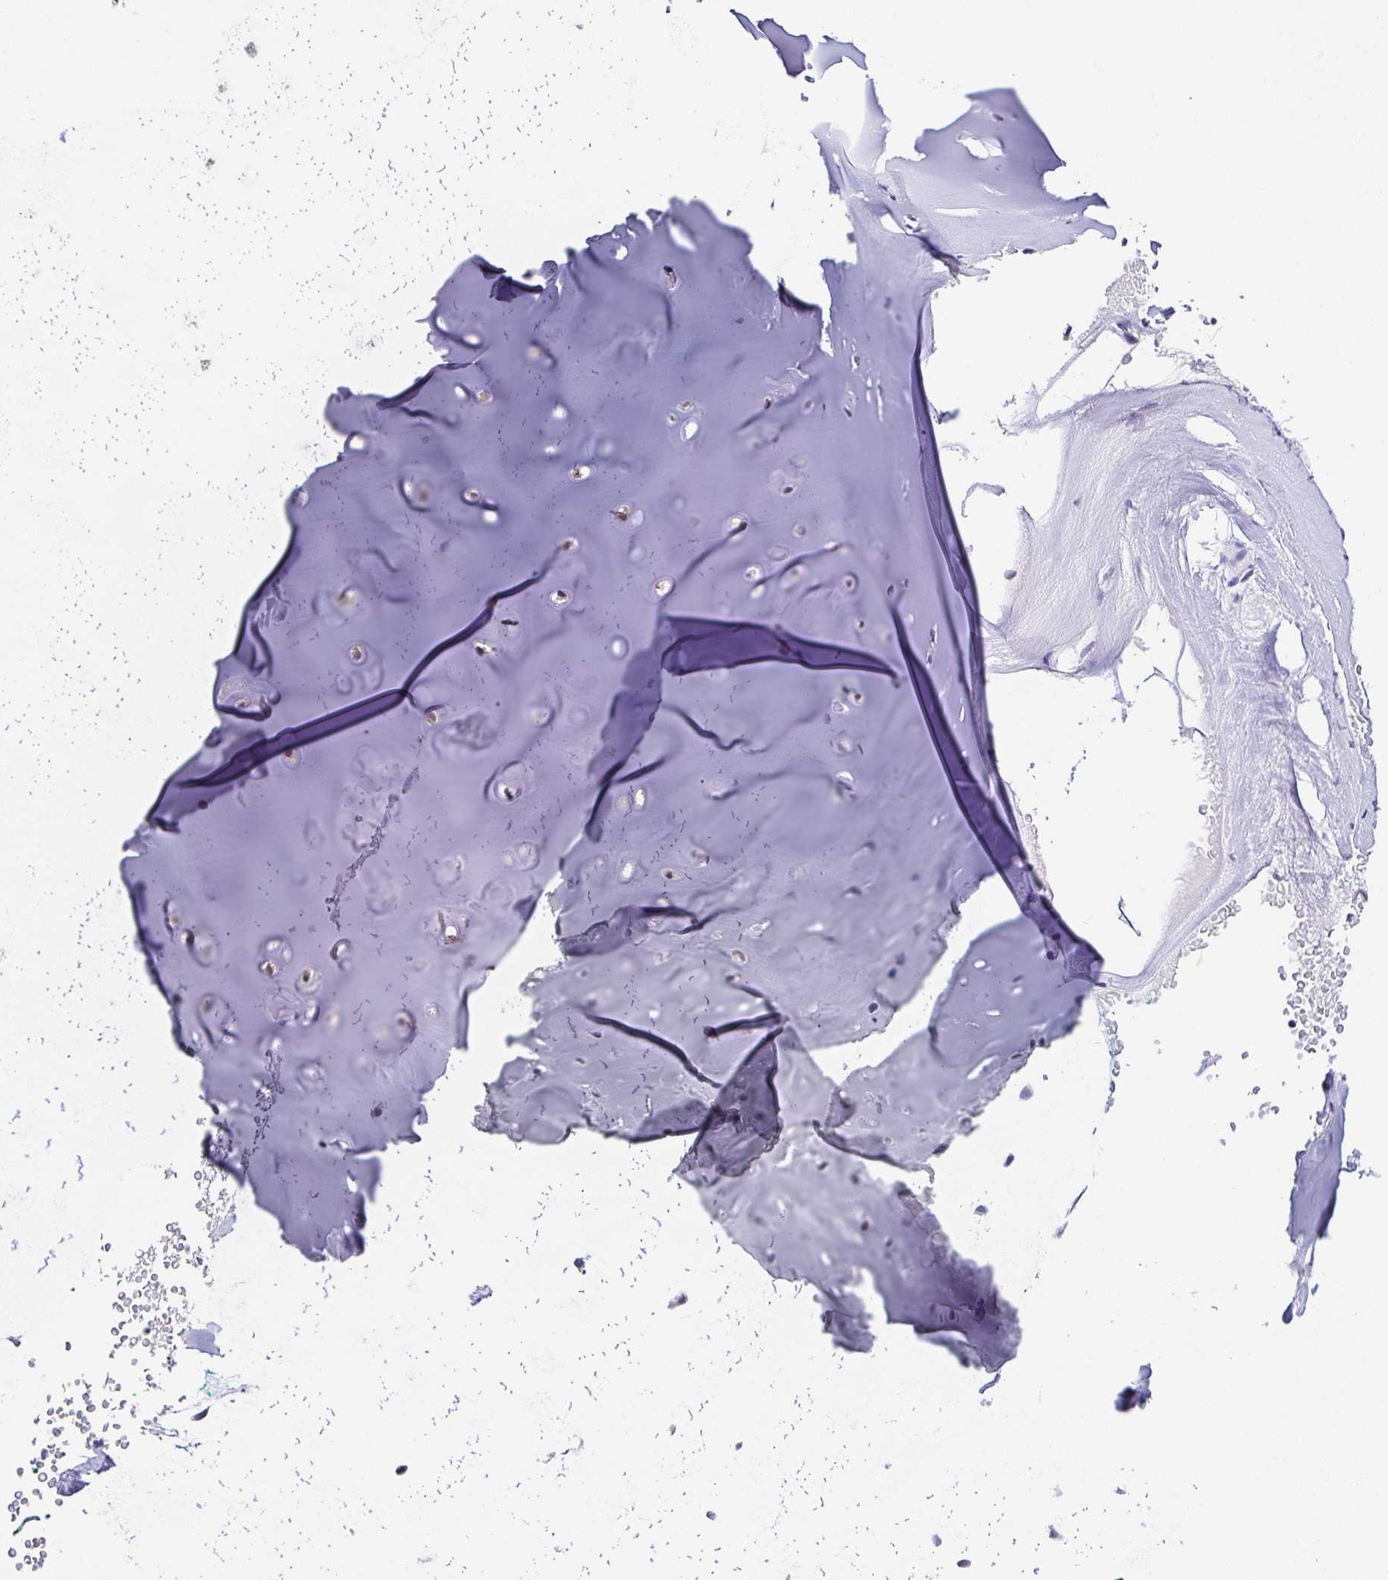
{"staining": {"intensity": "negative", "quantity": "none", "location": "none"}, "tissue": "adipose tissue", "cell_type": "Adipocytes", "image_type": "normal", "snomed": [{"axis": "morphology", "description": "Normal tissue, NOS"}, {"axis": "morphology", "description": "Basal cell carcinoma"}, {"axis": "topography", "description": "Cartilage tissue"}, {"axis": "topography", "description": "Nasopharynx"}, {"axis": "topography", "description": "Oral tissue"}], "caption": "DAB (3,3'-diaminobenzidine) immunohistochemical staining of unremarkable human adipose tissue displays no significant expression in adipocytes.", "gene": "NEFH", "patient": {"sex": "female", "age": 77}}